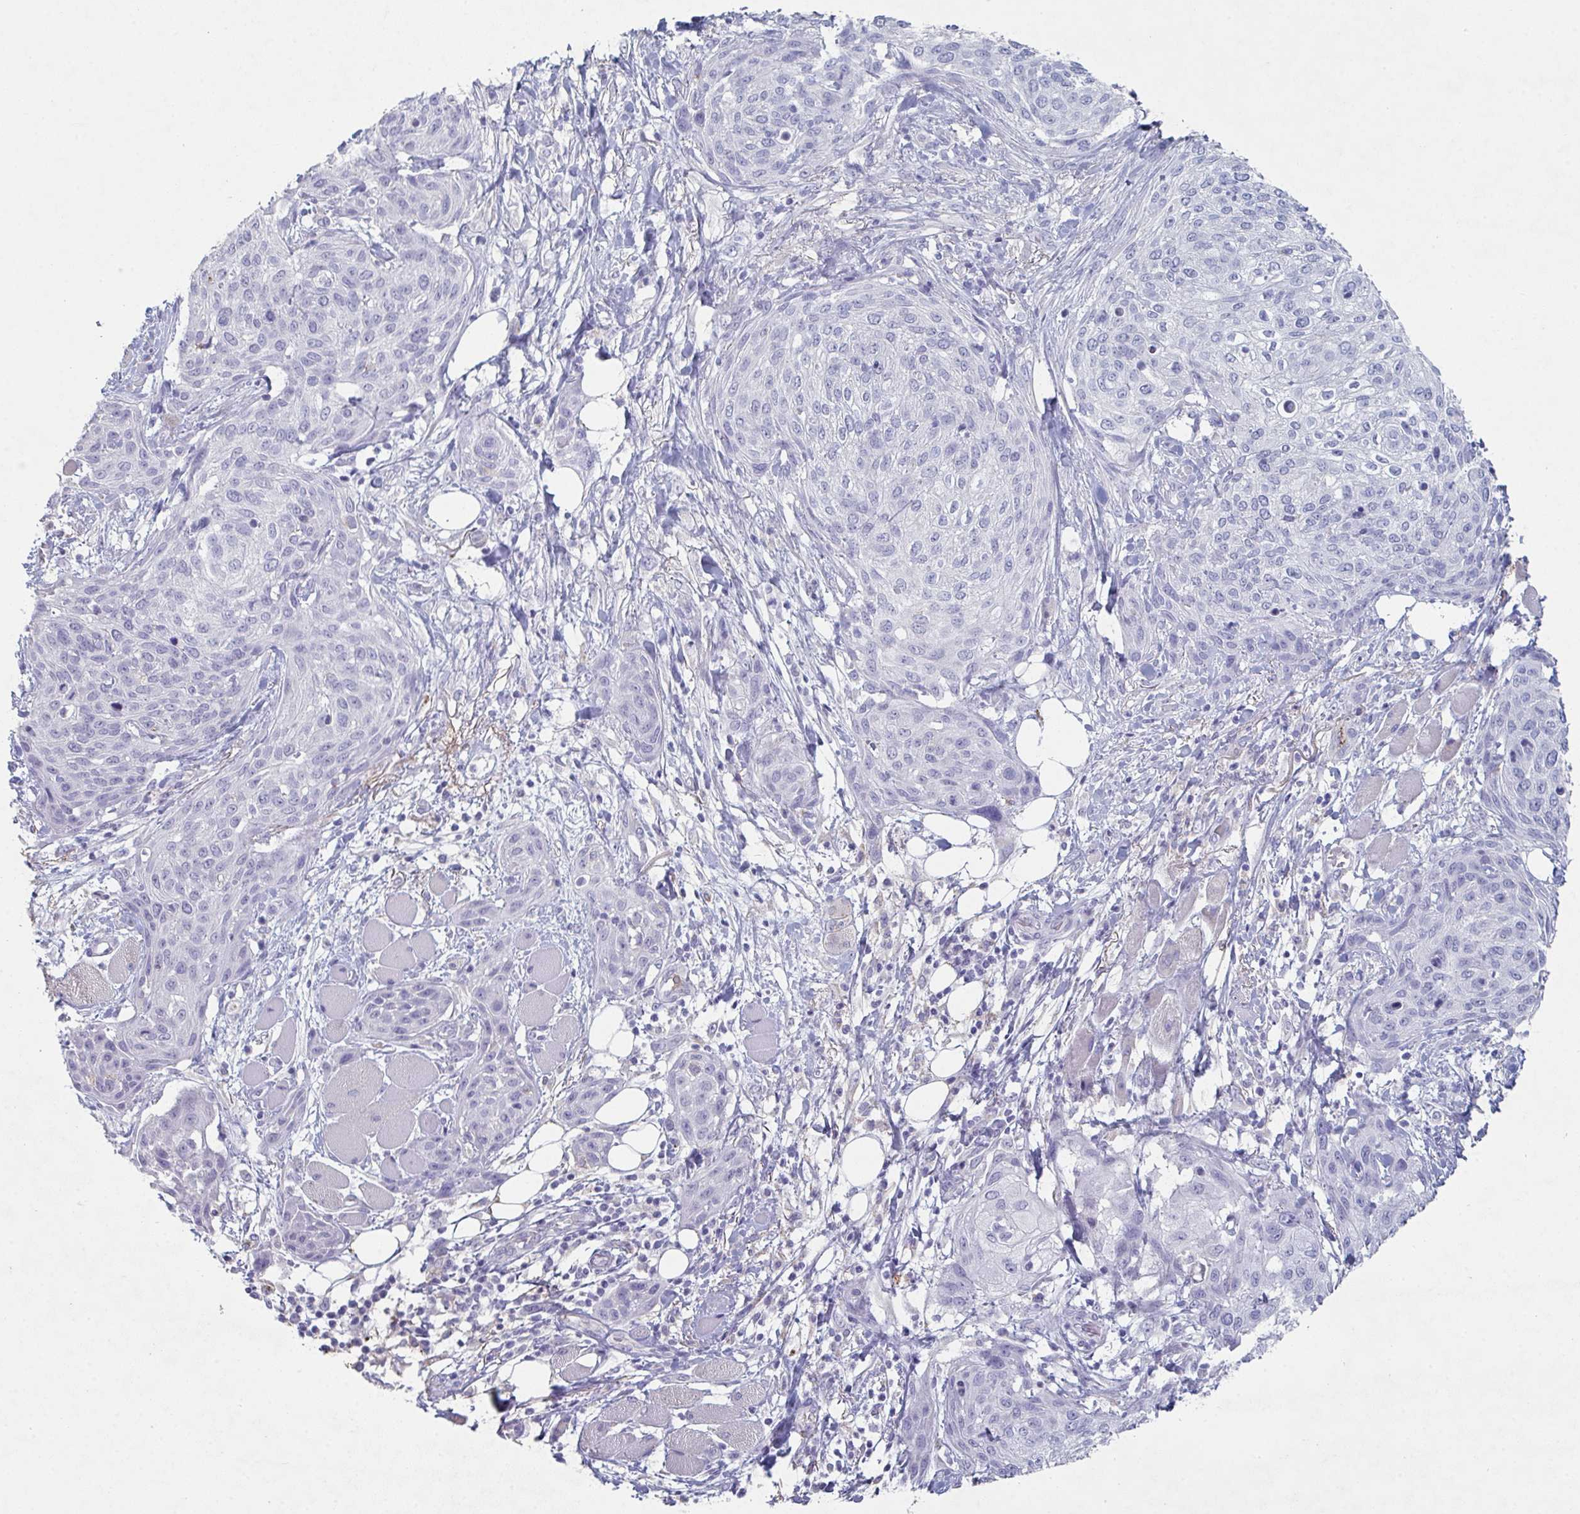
{"staining": {"intensity": "negative", "quantity": "none", "location": "none"}, "tissue": "skin cancer", "cell_type": "Tumor cells", "image_type": "cancer", "snomed": [{"axis": "morphology", "description": "Squamous cell carcinoma, NOS"}, {"axis": "topography", "description": "Skin"}], "caption": "Histopathology image shows no significant protein positivity in tumor cells of skin cancer.", "gene": "ADAM21", "patient": {"sex": "female", "age": 87}}